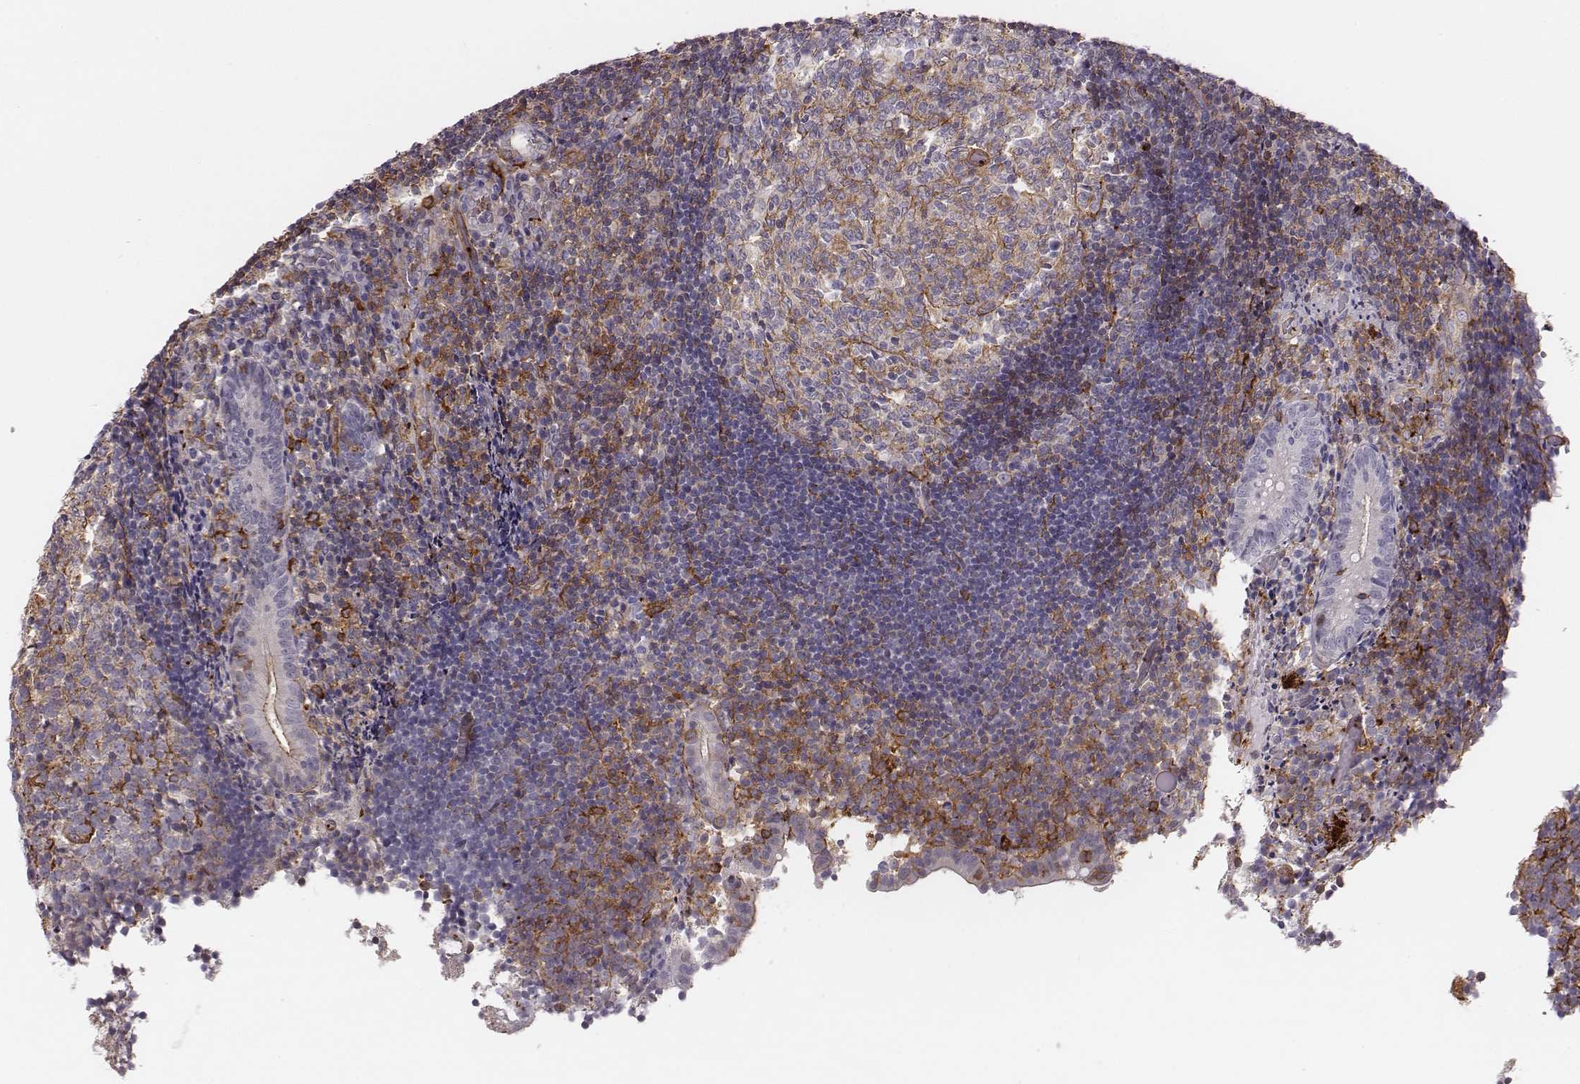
{"staining": {"intensity": "negative", "quantity": "none", "location": "none"}, "tissue": "appendix", "cell_type": "Glandular cells", "image_type": "normal", "snomed": [{"axis": "morphology", "description": "Normal tissue, NOS"}, {"axis": "topography", "description": "Appendix"}], "caption": "The immunohistochemistry (IHC) image has no significant staining in glandular cells of appendix.", "gene": "ZYX", "patient": {"sex": "female", "age": 32}}